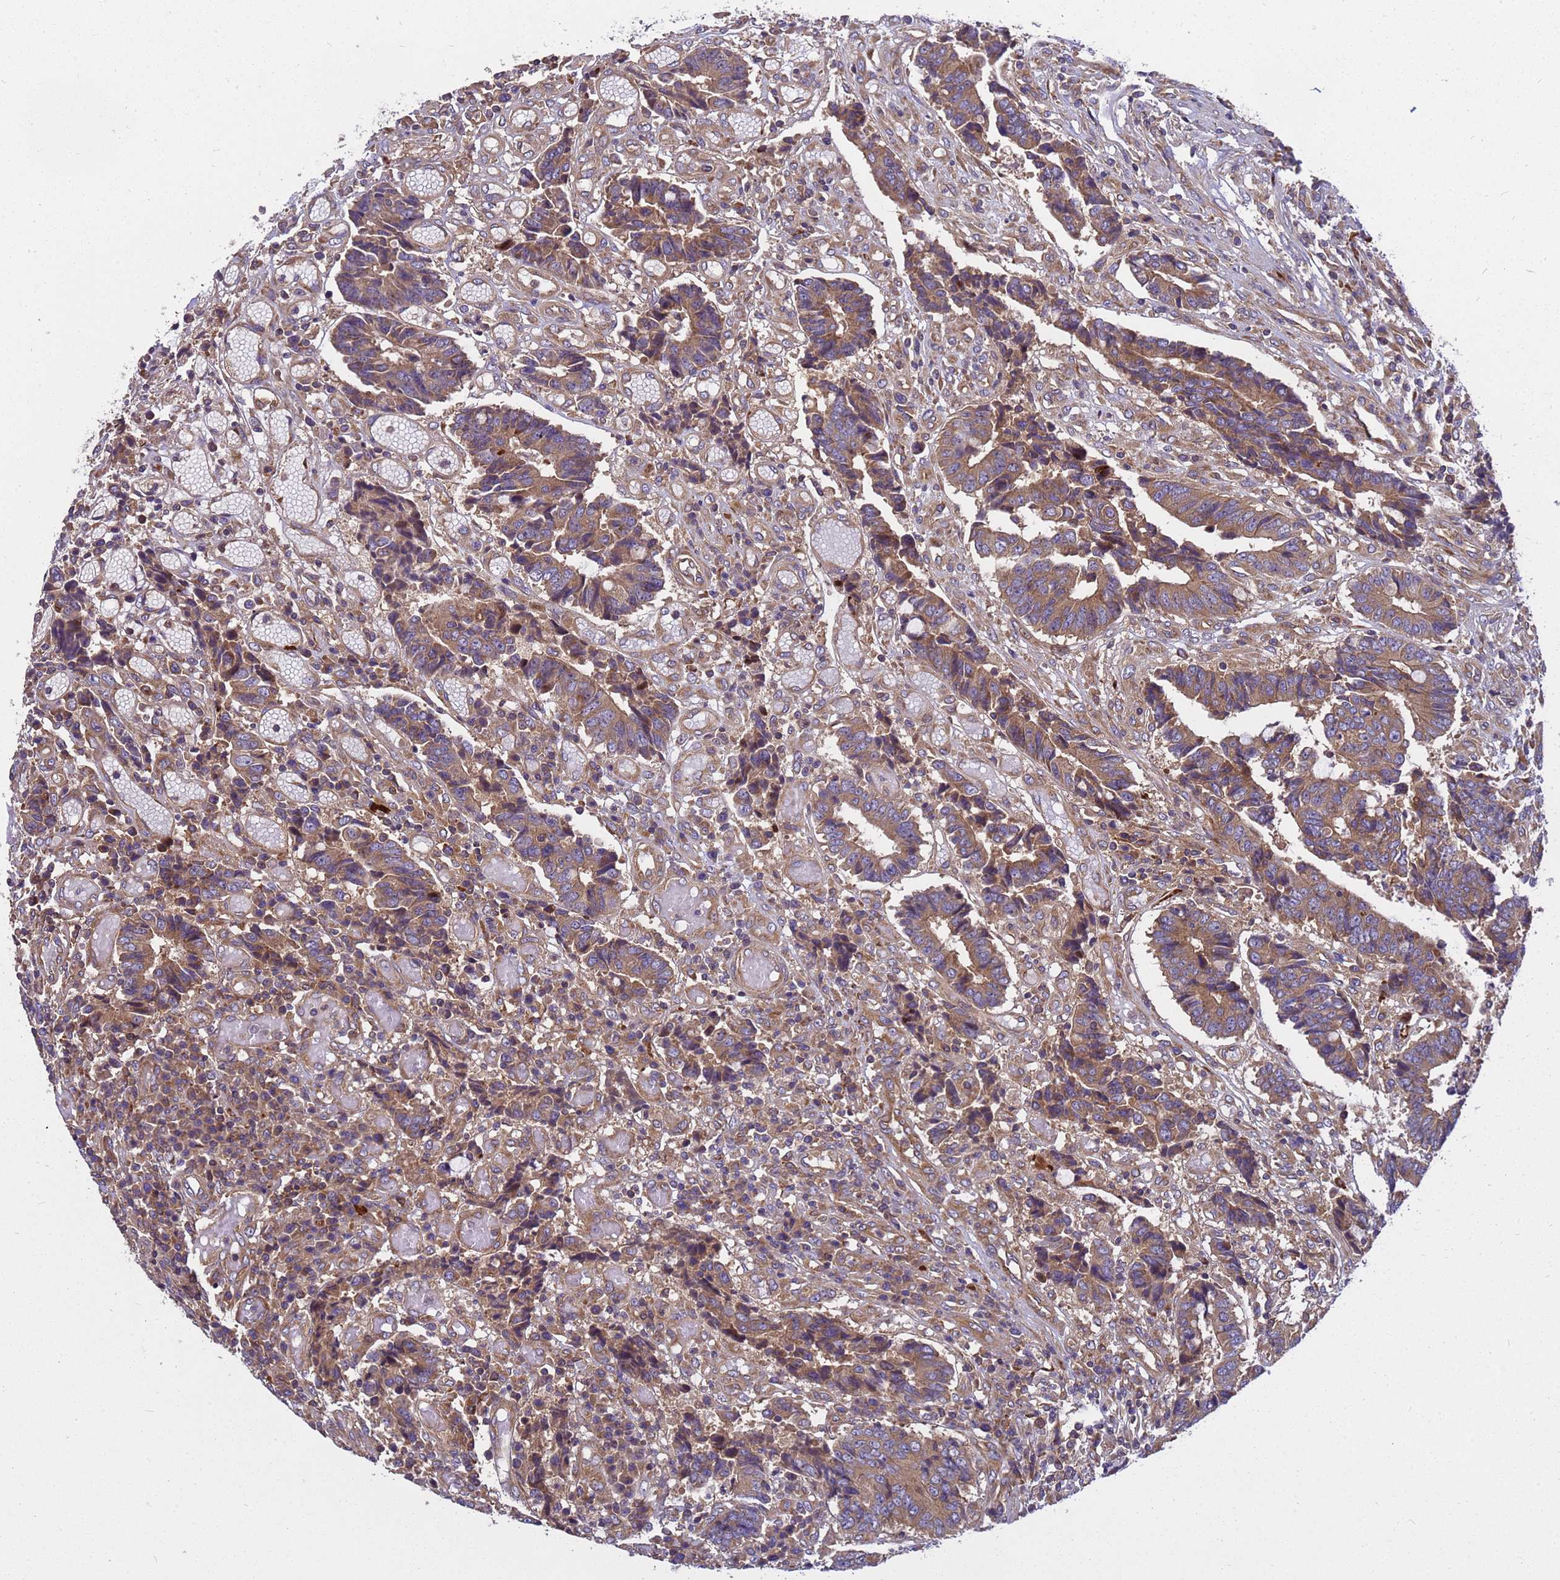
{"staining": {"intensity": "moderate", "quantity": ">75%", "location": "cytoplasmic/membranous"}, "tissue": "colorectal cancer", "cell_type": "Tumor cells", "image_type": "cancer", "snomed": [{"axis": "morphology", "description": "Adenocarcinoma, NOS"}, {"axis": "topography", "description": "Rectum"}], "caption": "Brown immunohistochemical staining in colorectal cancer shows moderate cytoplasmic/membranous staining in approximately >75% of tumor cells.", "gene": "BECN1", "patient": {"sex": "male", "age": 84}}